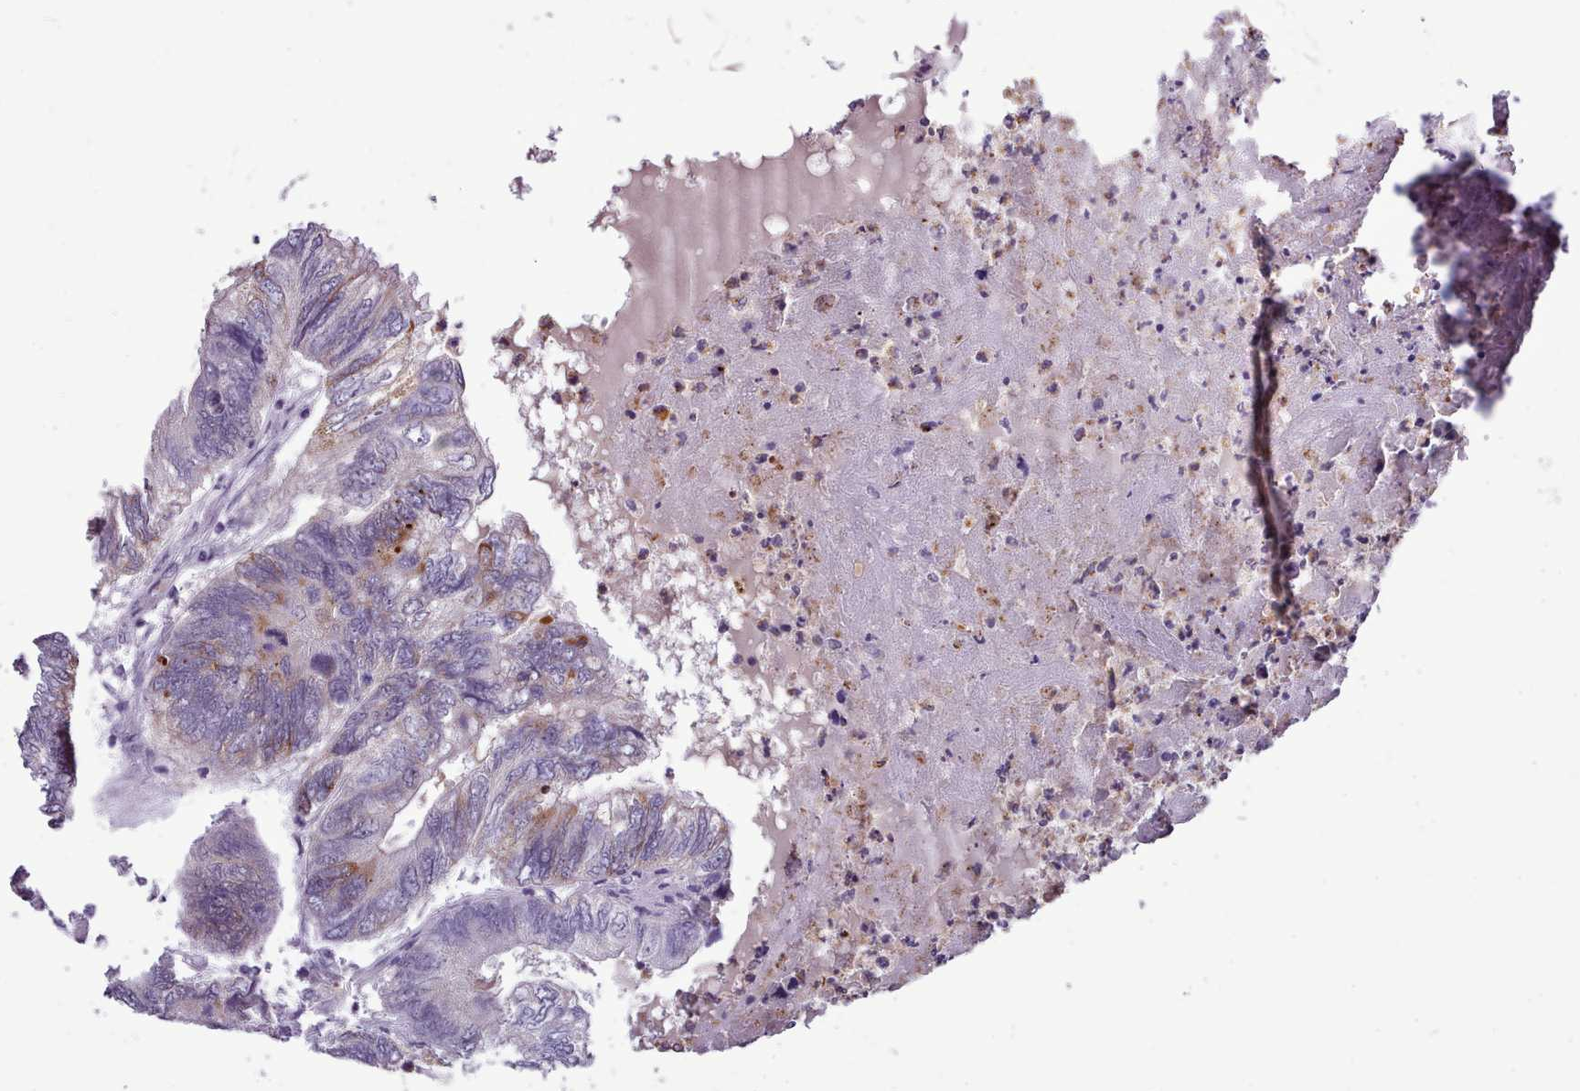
{"staining": {"intensity": "moderate", "quantity": "<25%", "location": "cytoplasmic/membranous"}, "tissue": "colorectal cancer", "cell_type": "Tumor cells", "image_type": "cancer", "snomed": [{"axis": "morphology", "description": "Adenocarcinoma, NOS"}, {"axis": "topography", "description": "Colon"}], "caption": "About <25% of tumor cells in human colorectal adenocarcinoma display moderate cytoplasmic/membranous protein positivity as visualized by brown immunohistochemical staining.", "gene": "KCTD16", "patient": {"sex": "female", "age": 67}}